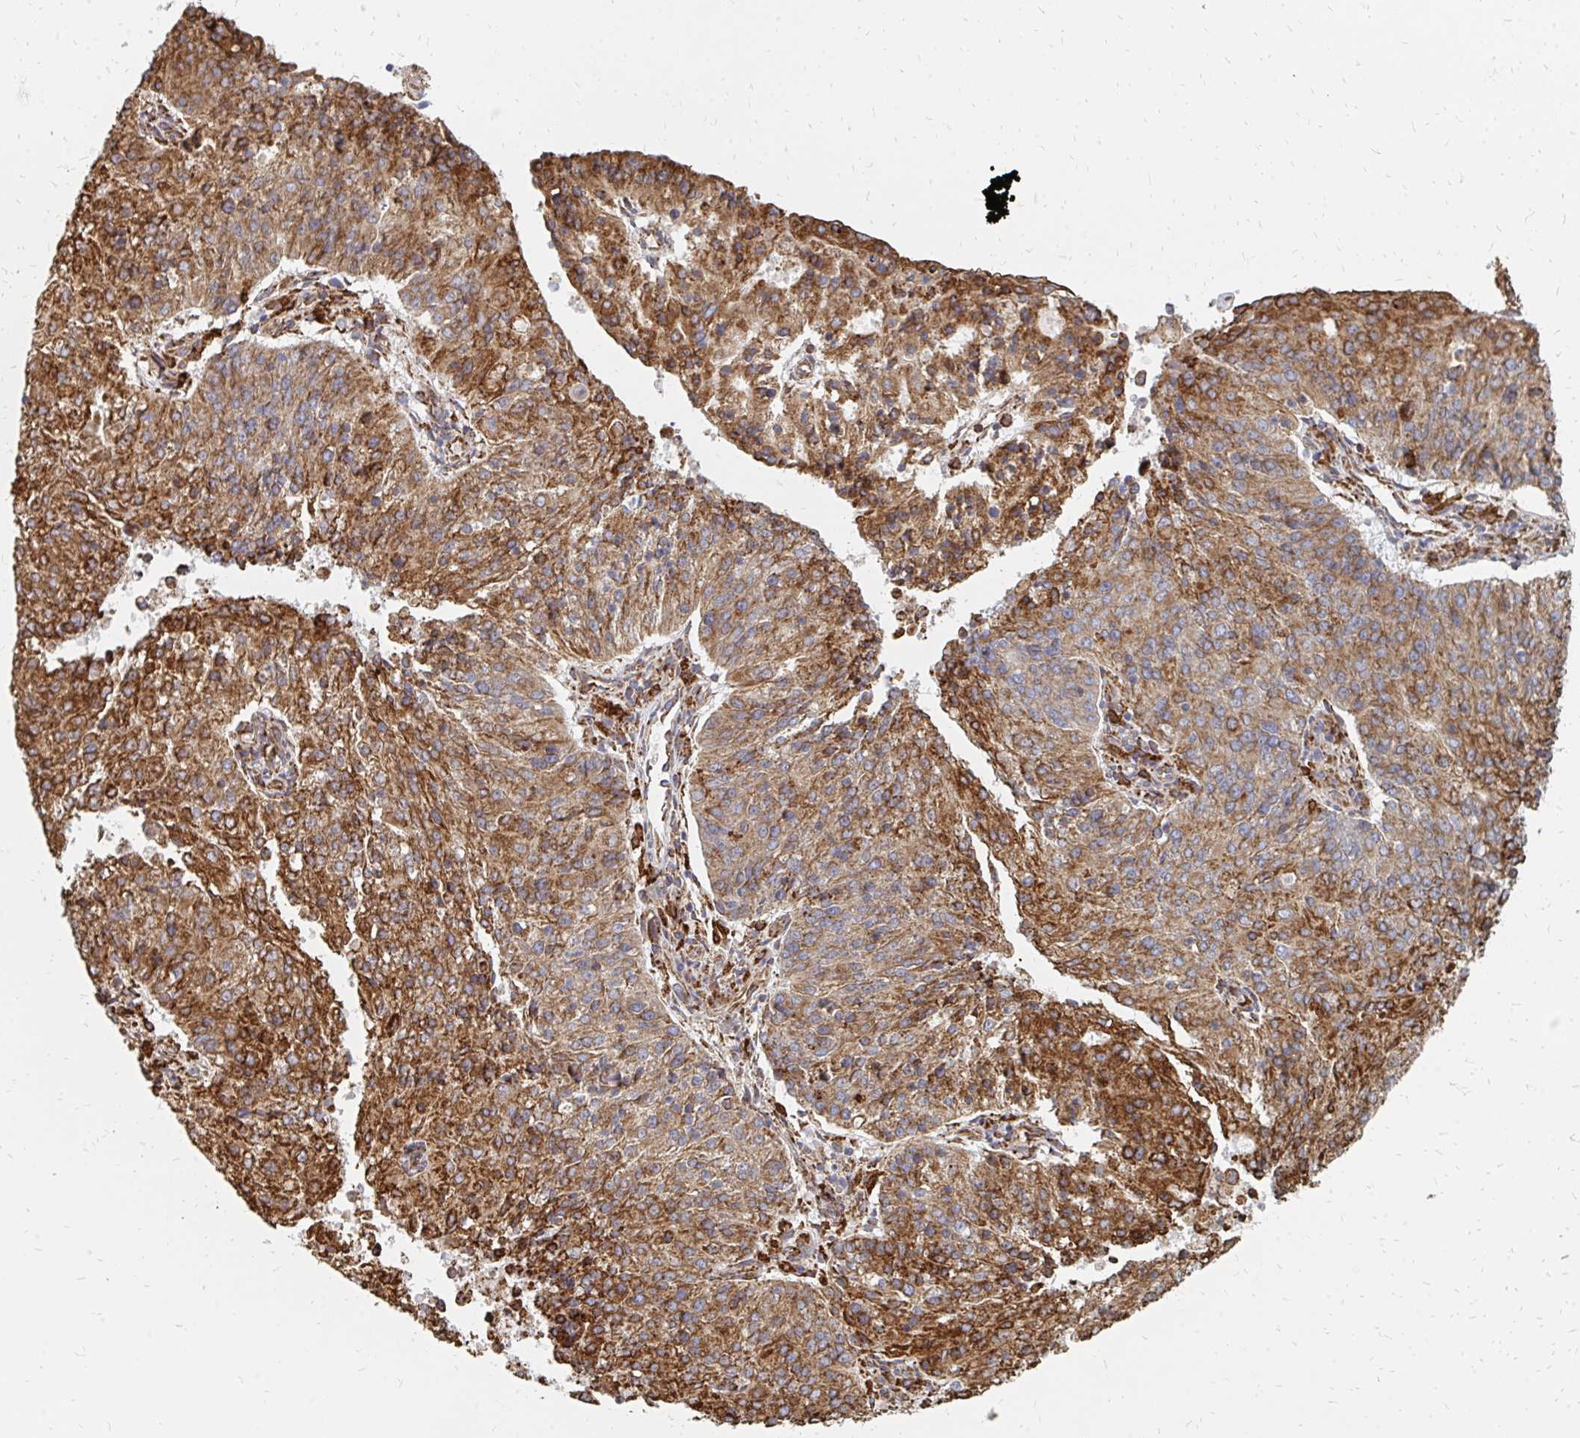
{"staining": {"intensity": "strong", "quantity": ">75%", "location": "cytoplasmic/membranous"}, "tissue": "endometrial cancer", "cell_type": "Tumor cells", "image_type": "cancer", "snomed": [{"axis": "morphology", "description": "Adenocarcinoma, NOS"}, {"axis": "topography", "description": "Endometrium"}], "caption": "Brown immunohistochemical staining in human endometrial adenocarcinoma displays strong cytoplasmic/membranous staining in about >75% of tumor cells. The staining was performed using DAB (3,3'-diaminobenzidine) to visualize the protein expression in brown, while the nuclei were stained in blue with hematoxylin (Magnification: 20x).", "gene": "PPP1R13L", "patient": {"sex": "female", "age": 82}}